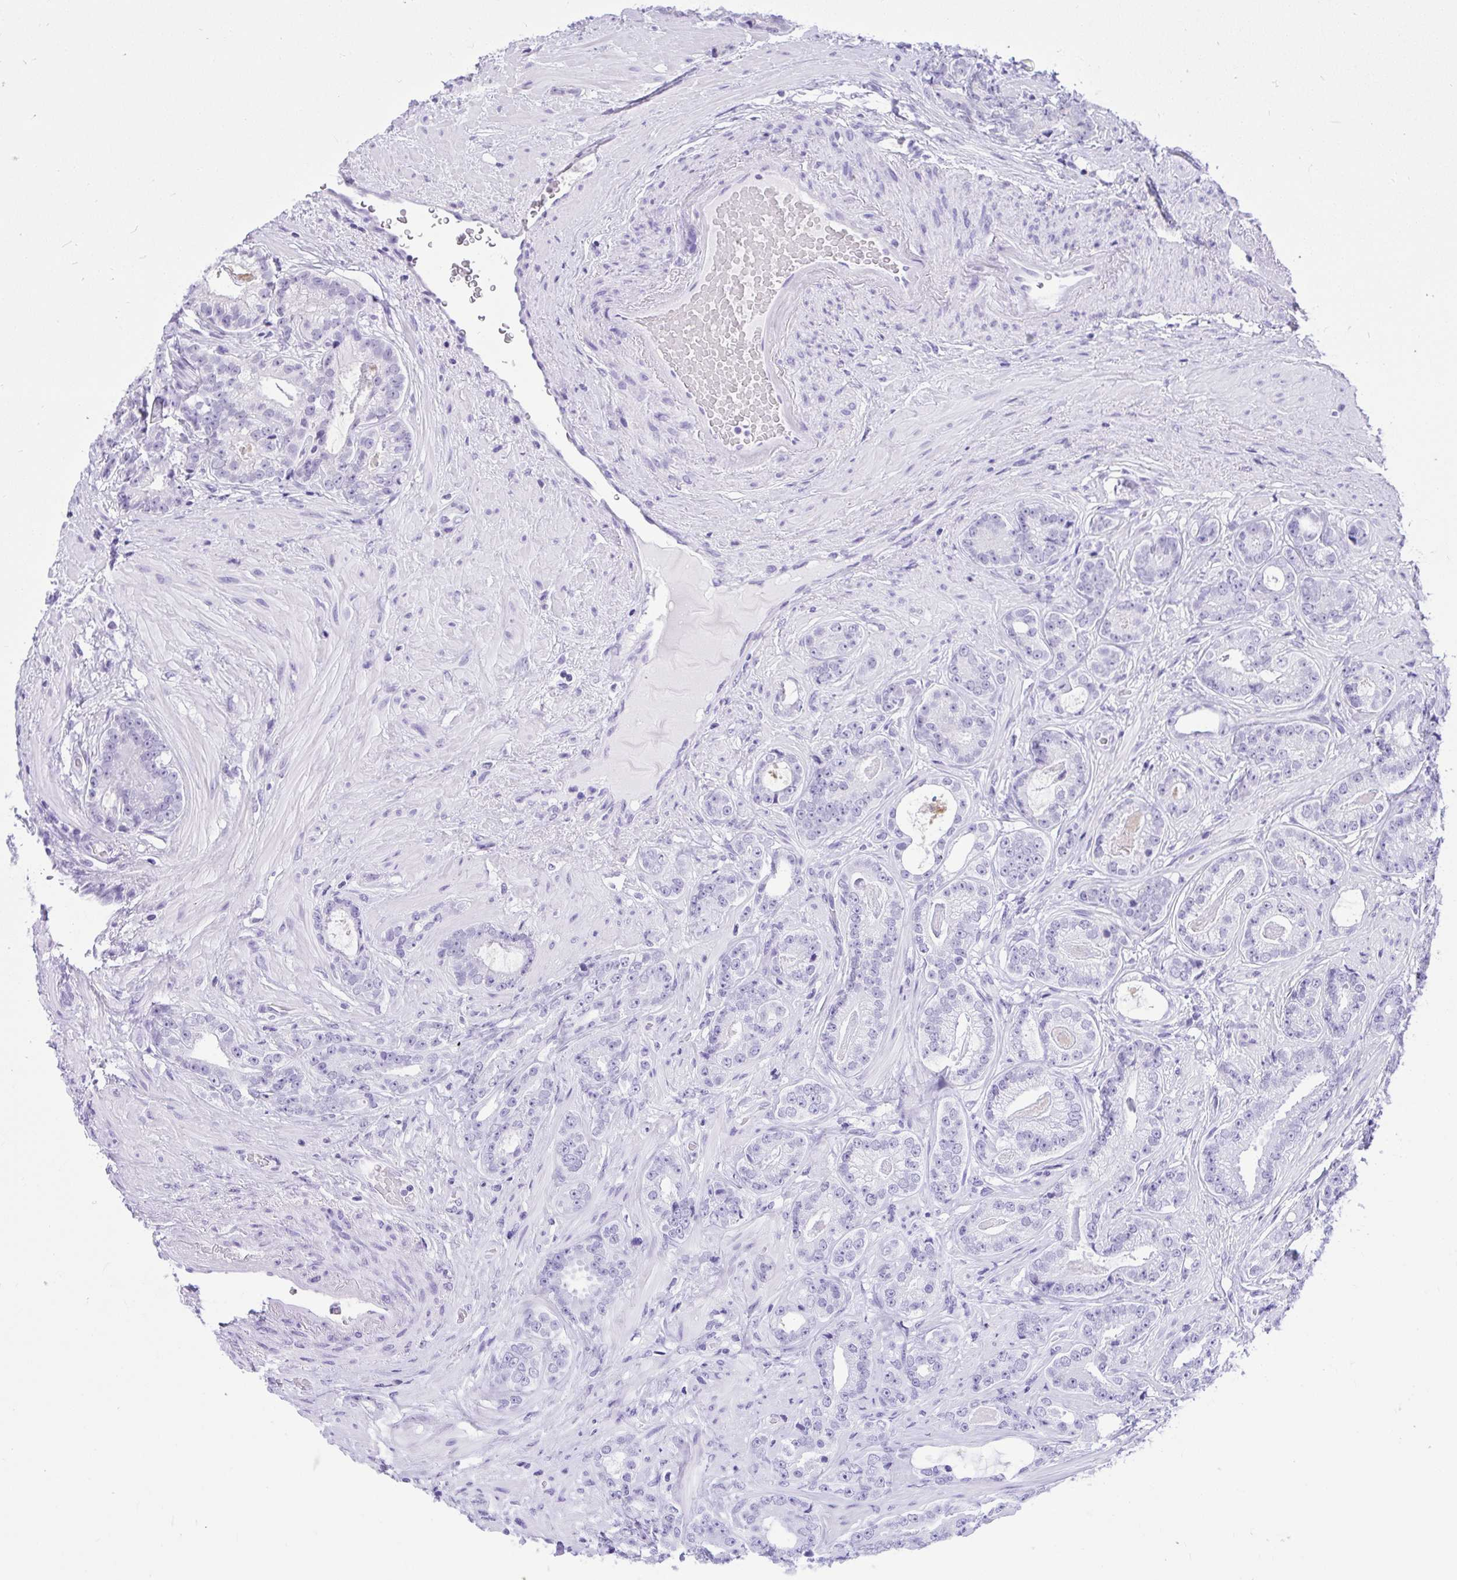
{"staining": {"intensity": "negative", "quantity": "none", "location": "none"}, "tissue": "prostate cancer", "cell_type": "Tumor cells", "image_type": "cancer", "snomed": [{"axis": "morphology", "description": "Adenocarcinoma, Low grade"}, {"axis": "topography", "description": "Prostate"}], "caption": "An IHC image of prostate cancer (adenocarcinoma (low-grade)) is shown. There is no staining in tumor cells of prostate cancer (adenocarcinoma (low-grade)).", "gene": "PPP1CA", "patient": {"sex": "male", "age": 61}}